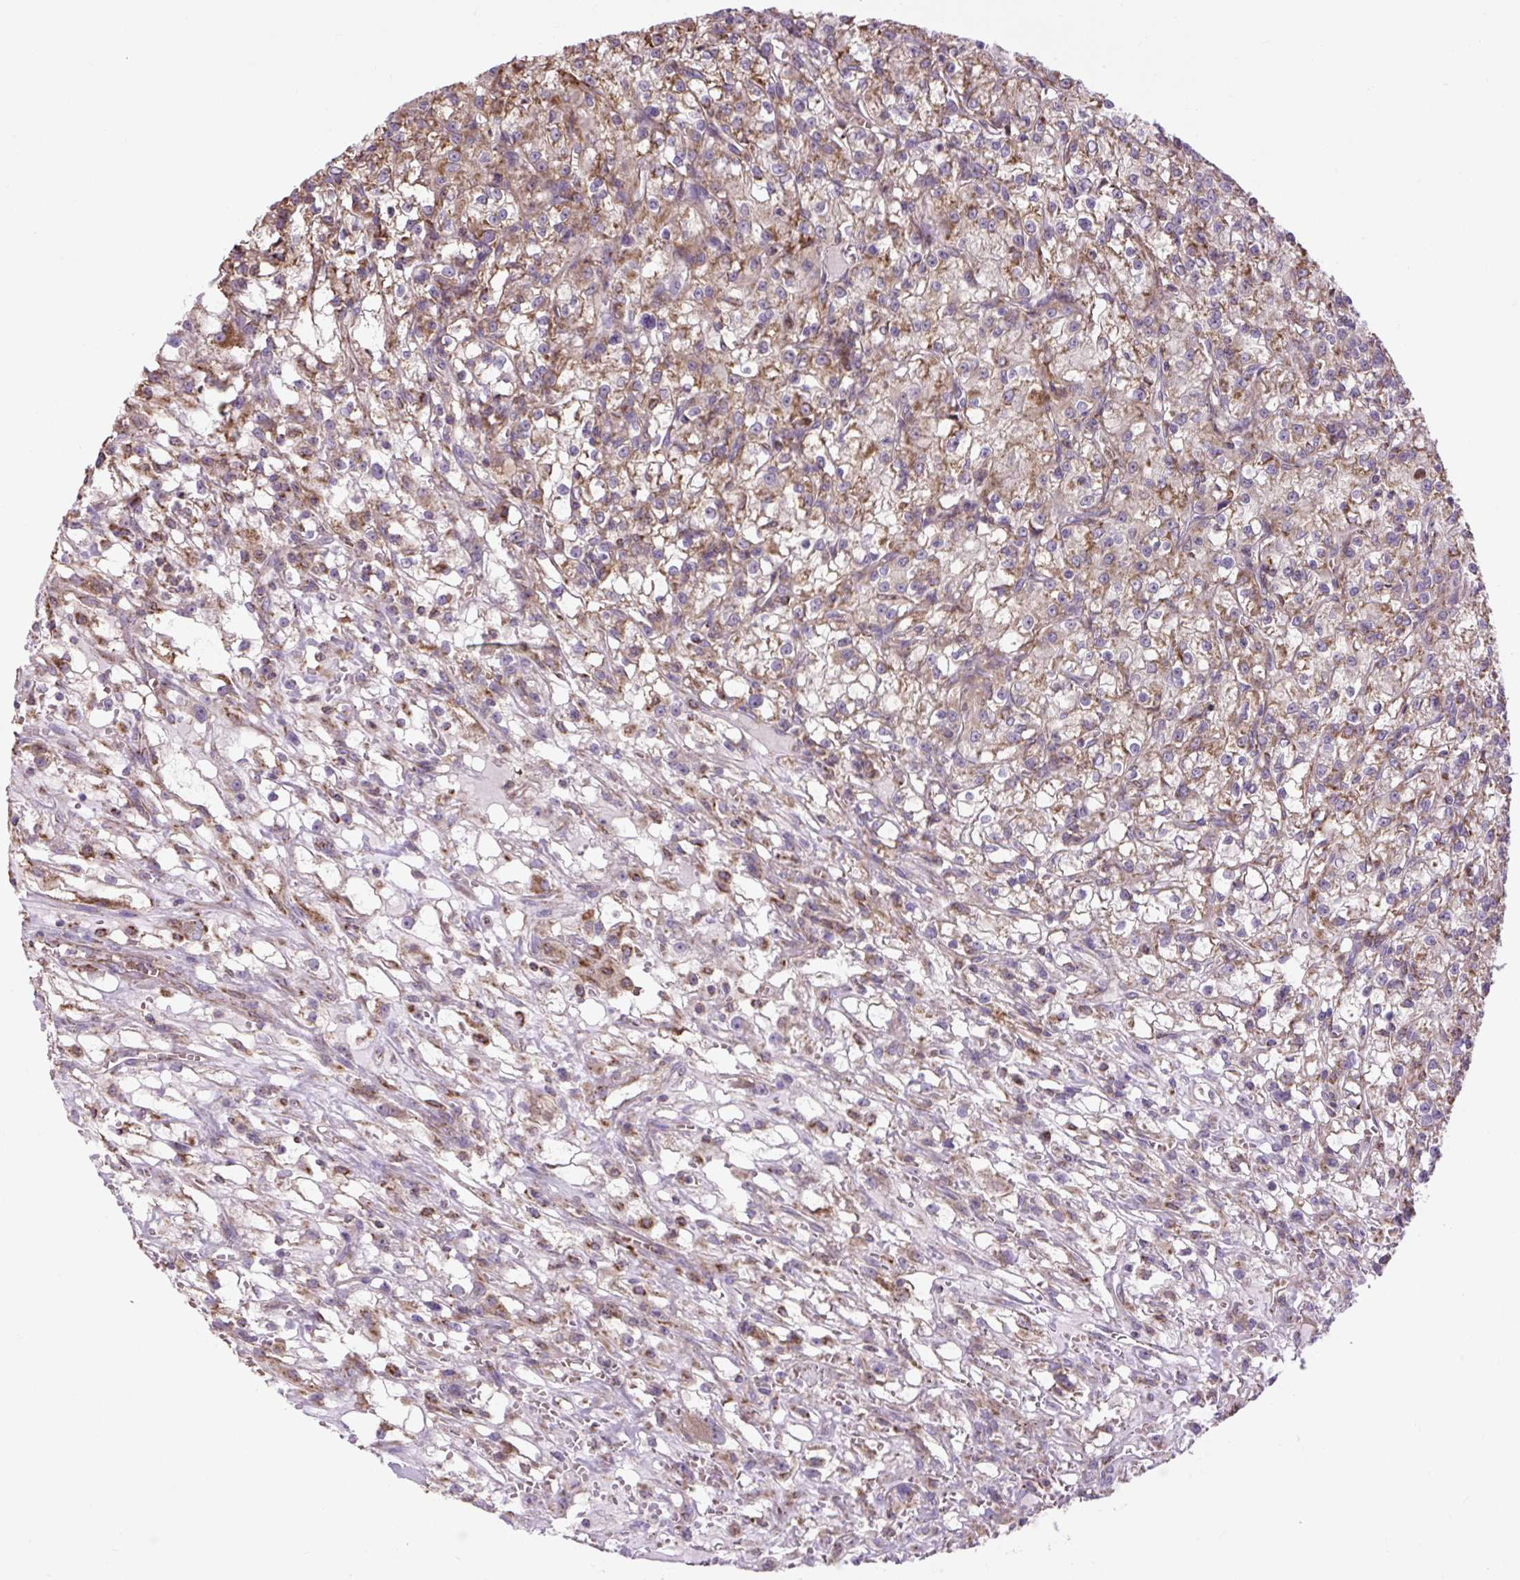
{"staining": {"intensity": "weak", "quantity": "25%-75%", "location": "cytoplasmic/membranous"}, "tissue": "renal cancer", "cell_type": "Tumor cells", "image_type": "cancer", "snomed": [{"axis": "morphology", "description": "Adenocarcinoma, NOS"}, {"axis": "topography", "description": "Kidney"}], "caption": "Tumor cells exhibit low levels of weak cytoplasmic/membranous positivity in approximately 25%-75% of cells in human adenocarcinoma (renal). (DAB = brown stain, brightfield microscopy at high magnification).", "gene": "PLCG1", "patient": {"sex": "female", "age": 59}}